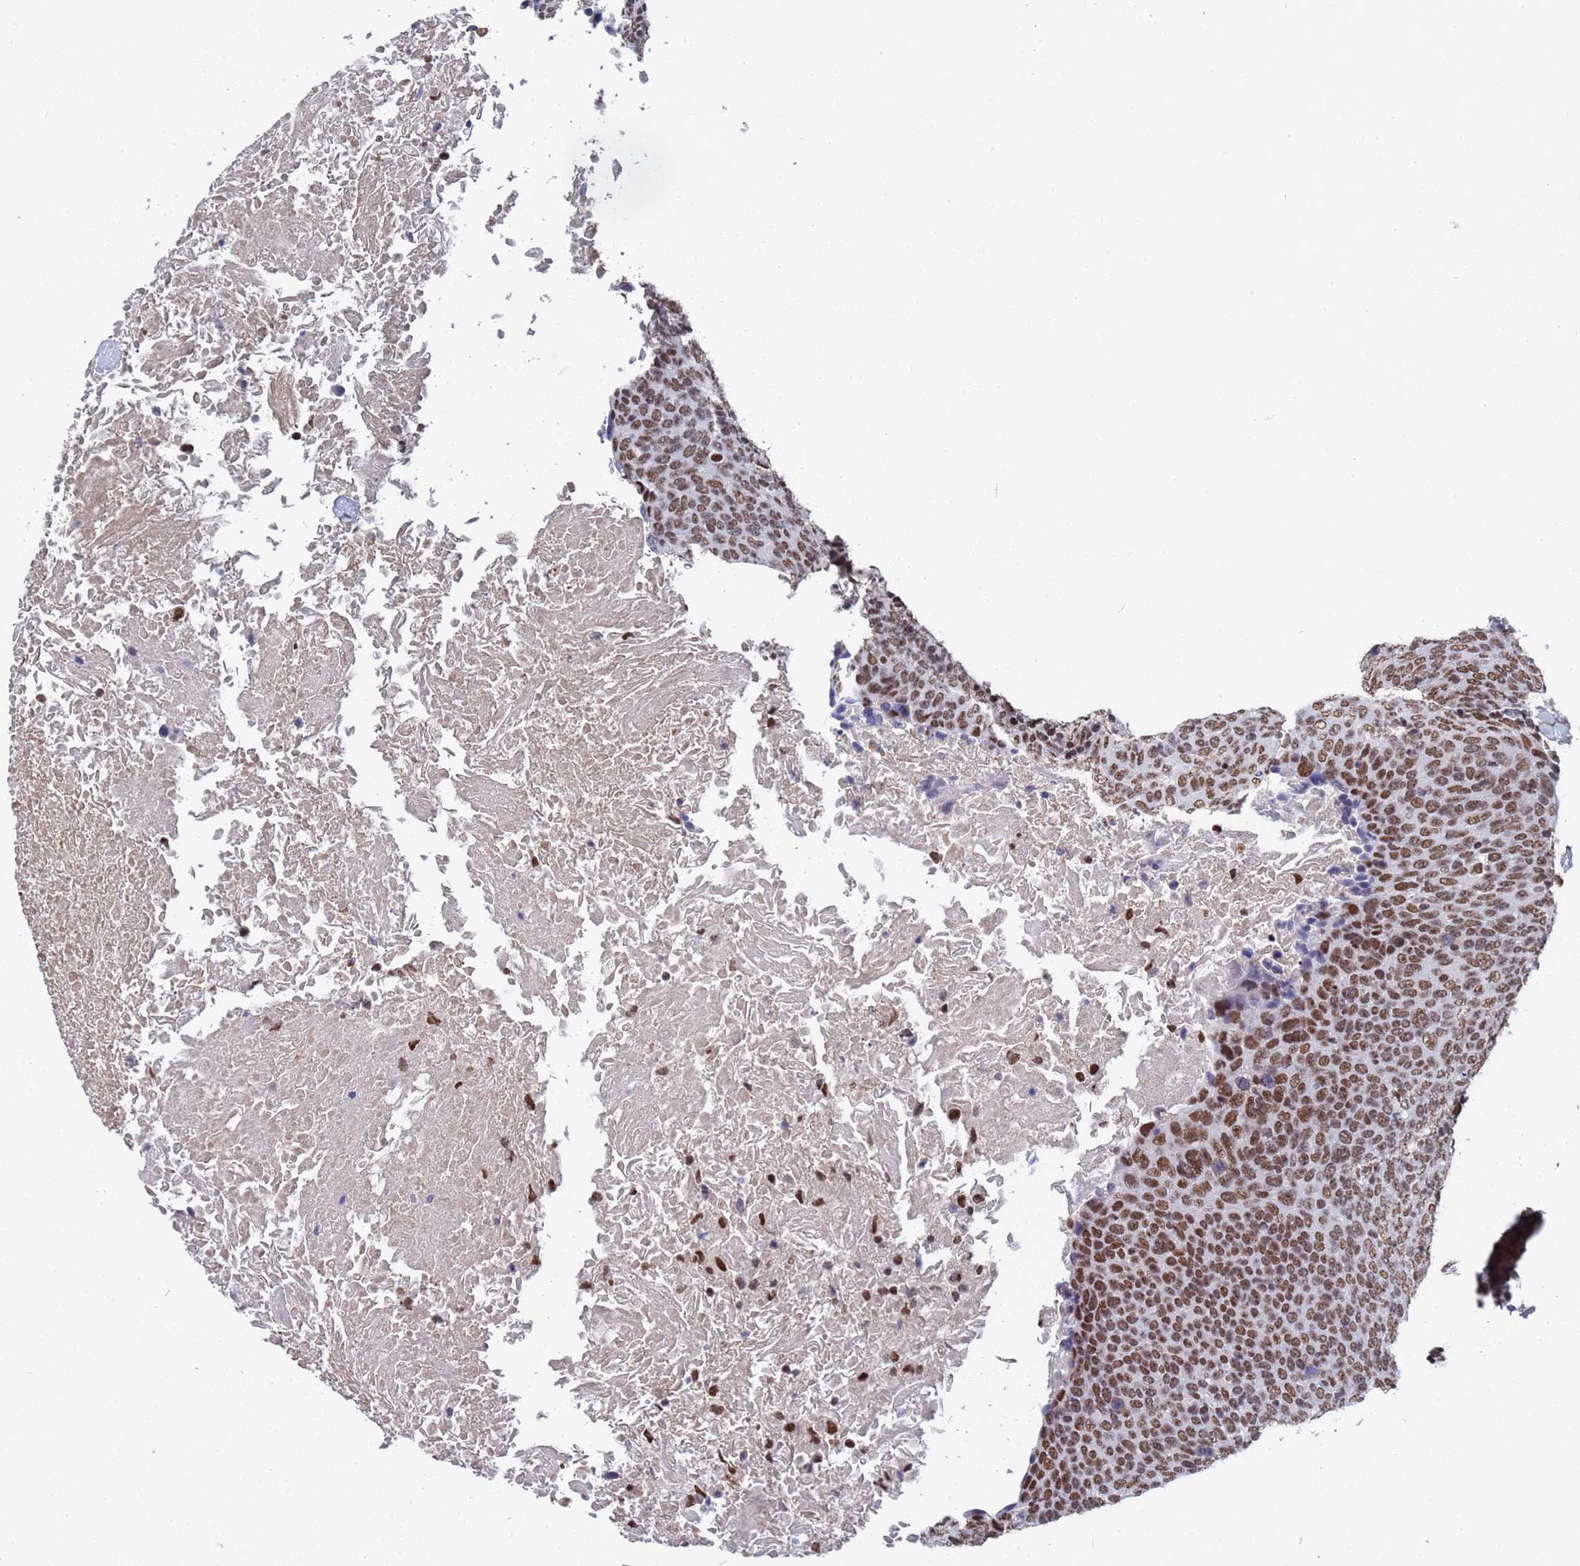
{"staining": {"intensity": "strong", "quantity": ">75%", "location": "nuclear"}, "tissue": "head and neck cancer", "cell_type": "Tumor cells", "image_type": "cancer", "snomed": [{"axis": "morphology", "description": "Squamous cell carcinoma, NOS"}, {"axis": "morphology", "description": "Squamous cell carcinoma, metastatic, NOS"}, {"axis": "topography", "description": "Lymph node"}, {"axis": "topography", "description": "Head-Neck"}], "caption": "About >75% of tumor cells in squamous cell carcinoma (head and neck) show strong nuclear protein expression as visualized by brown immunohistochemical staining.", "gene": "RAVER2", "patient": {"sex": "male", "age": 62}}